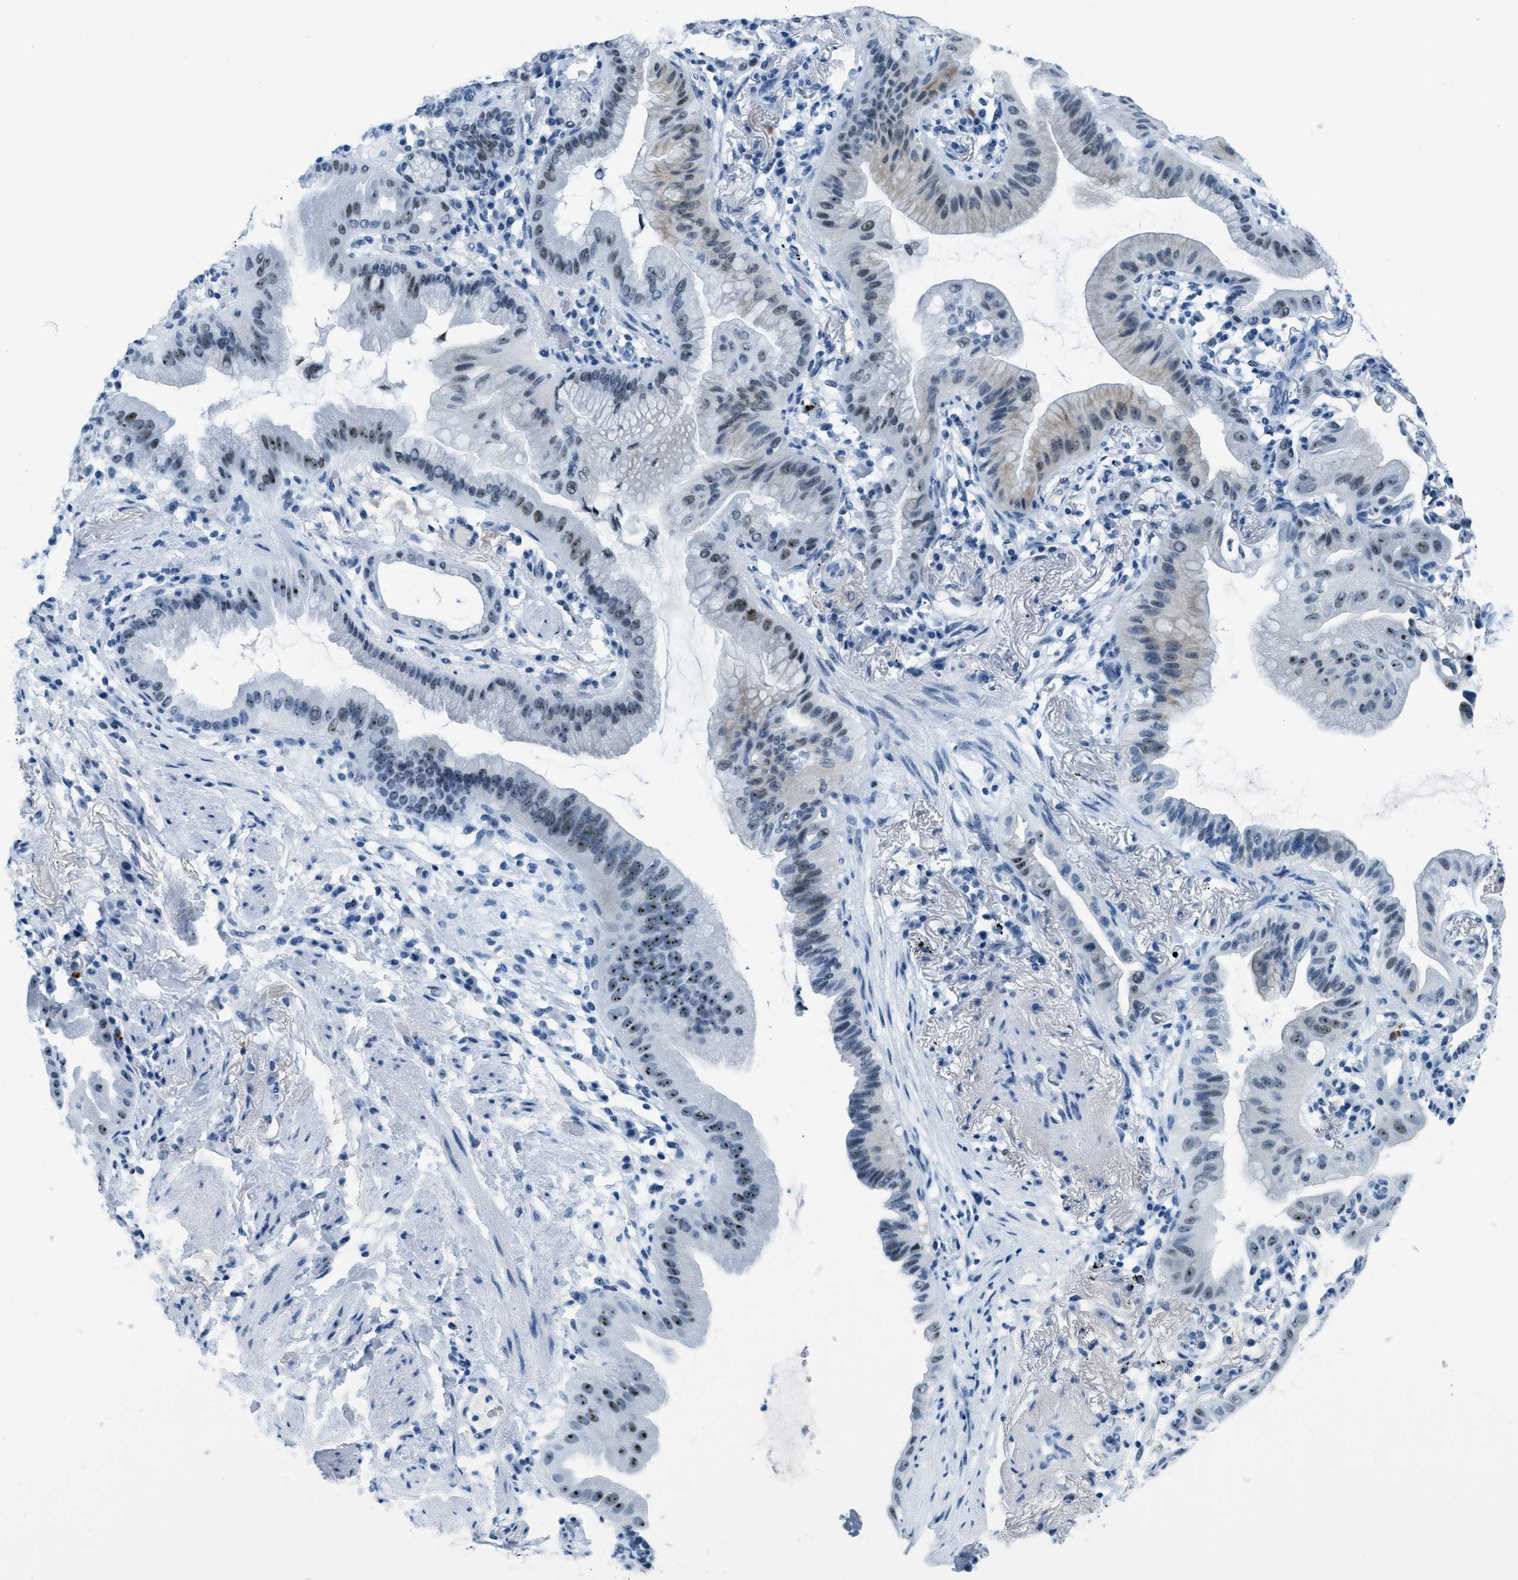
{"staining": {"intensity": "moderate", "quantity": "25%-75%", "location": "nuclear"}, "tissue": "lung cancer", "cell_type": "Tumor cells", "image_type": "cancer", "snomed": [{"axis": "morphology", "description": "Normal tissue, NOS"}, {"axis": "morphology", "description": "Adenocarcinoma, NOS"}, {"axis": "topography", "description": "Bronchus"}, {"axis": "topography", "description": "Lung"}], "caption": "A photomicrograph showing moderate nuclear staining in about 25%-75% of tumor cells in lung adenocarcinoma, as visualized by brown immunohistochemical staining.", "gene": "PLA2G2A", "patient": {"sex": "female", "age": 70}}